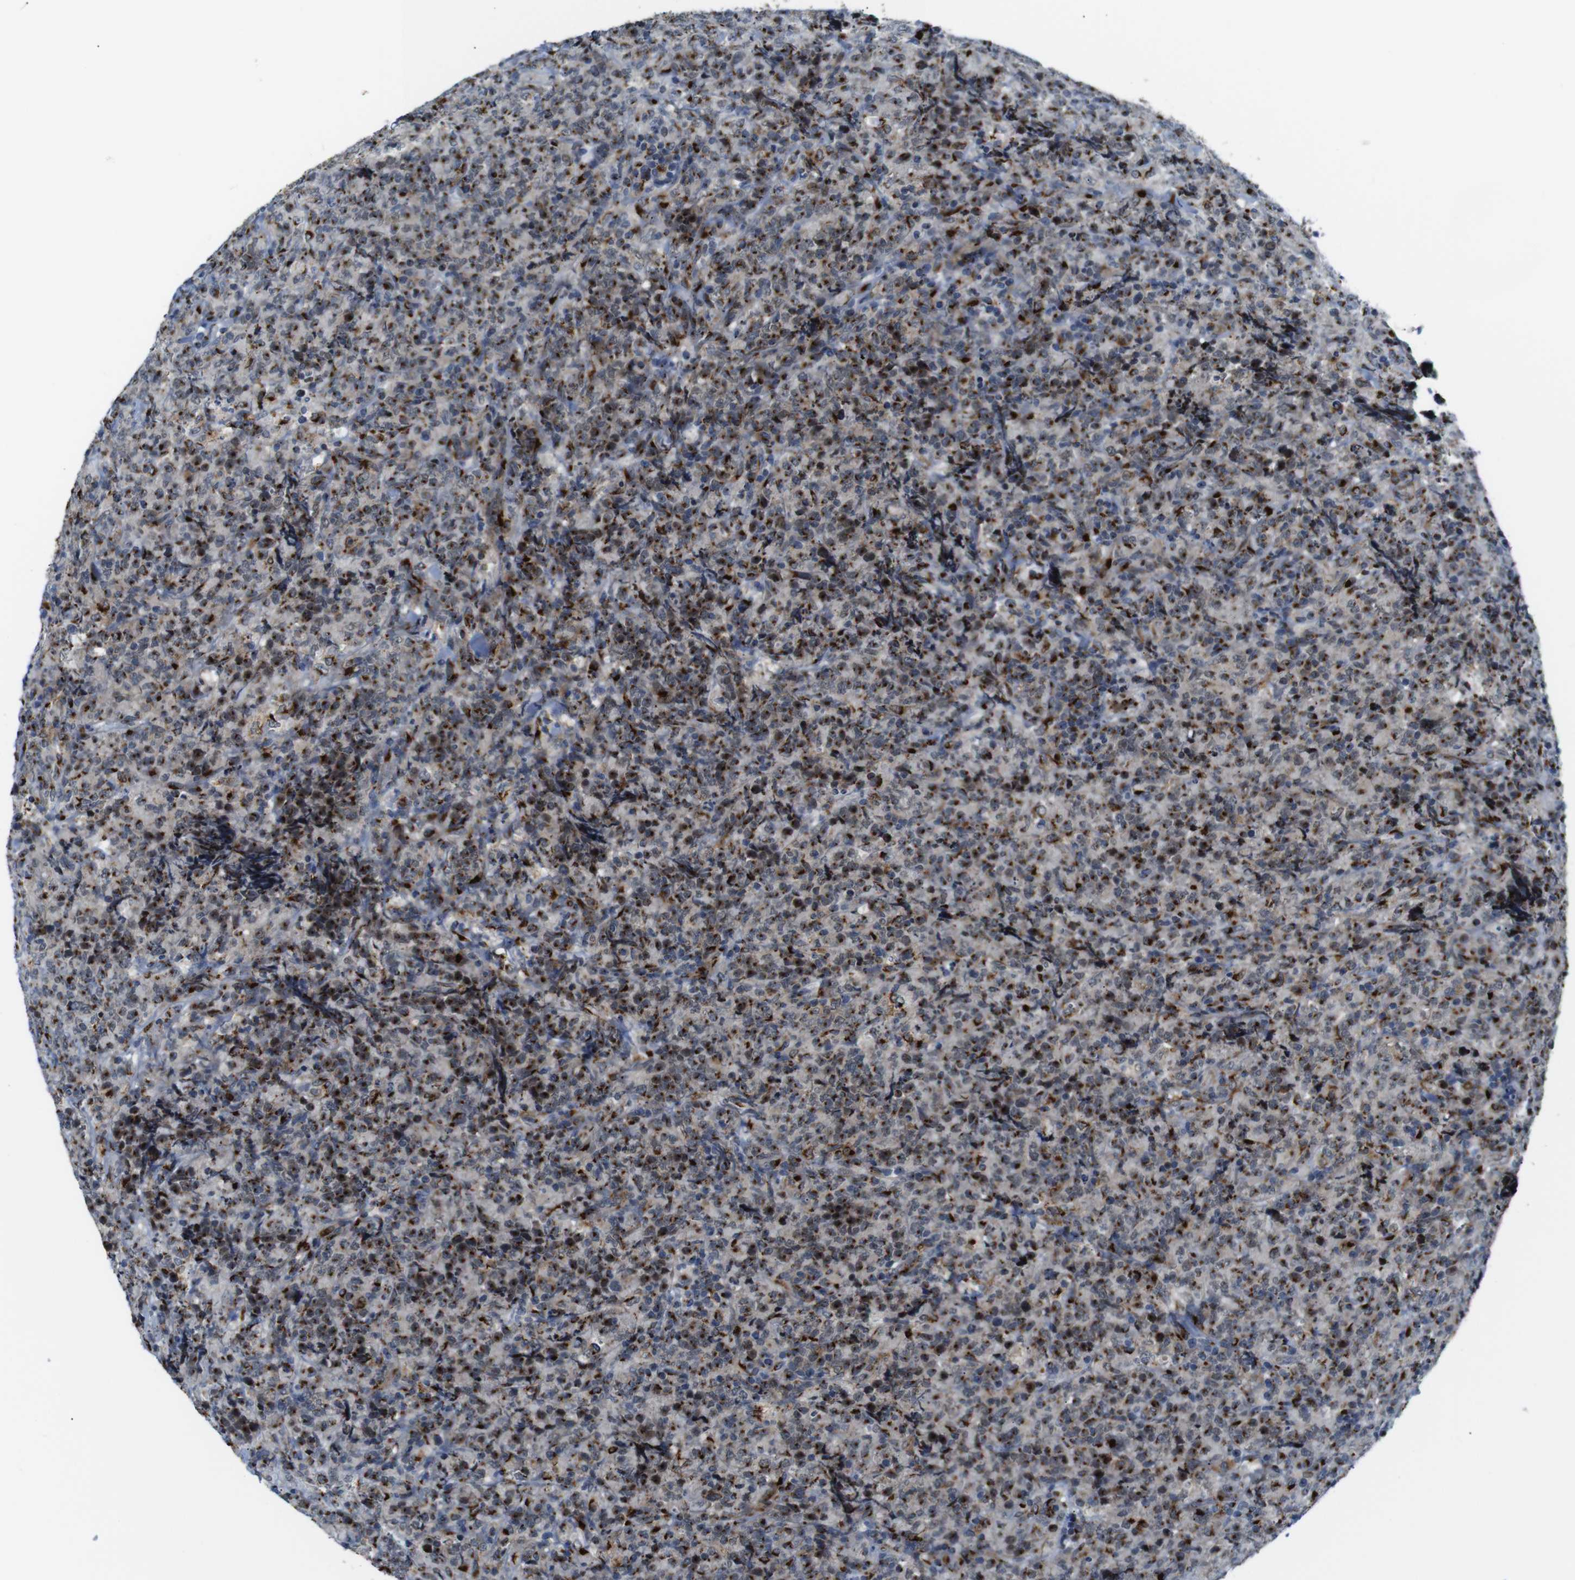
{"staining": {"intensity": "strong", "quantity": ">75%", "location": "cytoplasmic/membranous"}, "tissue": "lymphoma", "cell_type": "Tumor cells", "image_type": "cancer", "snomed": [{"axis": "morphology", "description": "Malignant lymphoma, non-Hodgkin's type, High grade"}, {"axis": "topography", "description": "Tonsil"}], "caption": "Lymphoma stained with a protein marker shows strong staining in tumor cells.", "gene": "TGOLN2", "patient": {"sex": "female", "age": 36}}